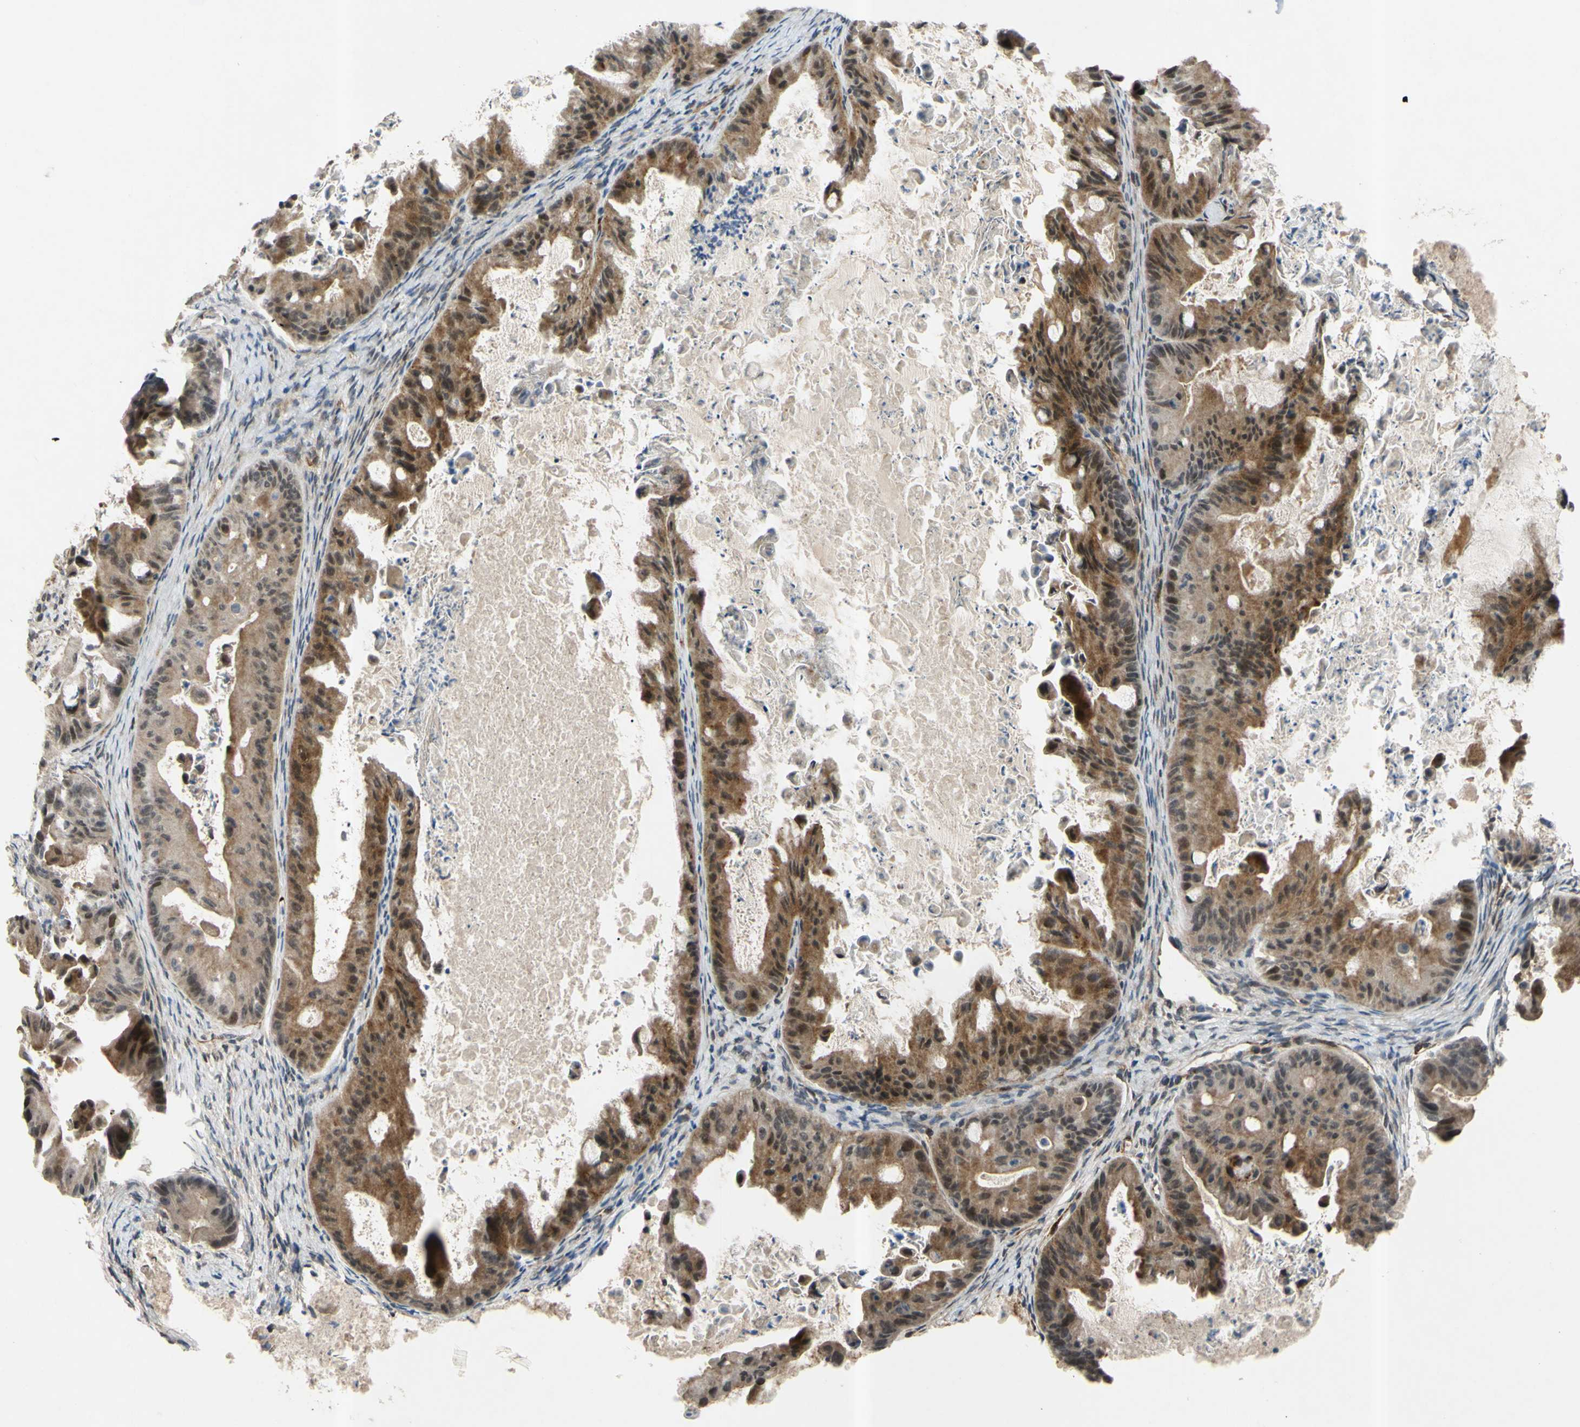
{"staining": {"intensity": "moderate", "quantity": ">75%", "location": "cytoplasmic/membranous,nuclear"}, "tissue": "ovarian cancer", "cell_type": "Tumor cells", "image_type": "cancer", "snomed": [{"axis": "morphology", "description": "Cystadenocarcinoma, mucinous, NOS"}, {"axis": "topography", "description": "Ovary"}], "caption": "A brown stain highlights moderate cytoplasmic/membranous and nuclear staining of a protein in human ovarian mucinous cystadenocarcinoma tumor cells.", "gene": "ALK", "patient": {"sex": "female", "age": 37}}